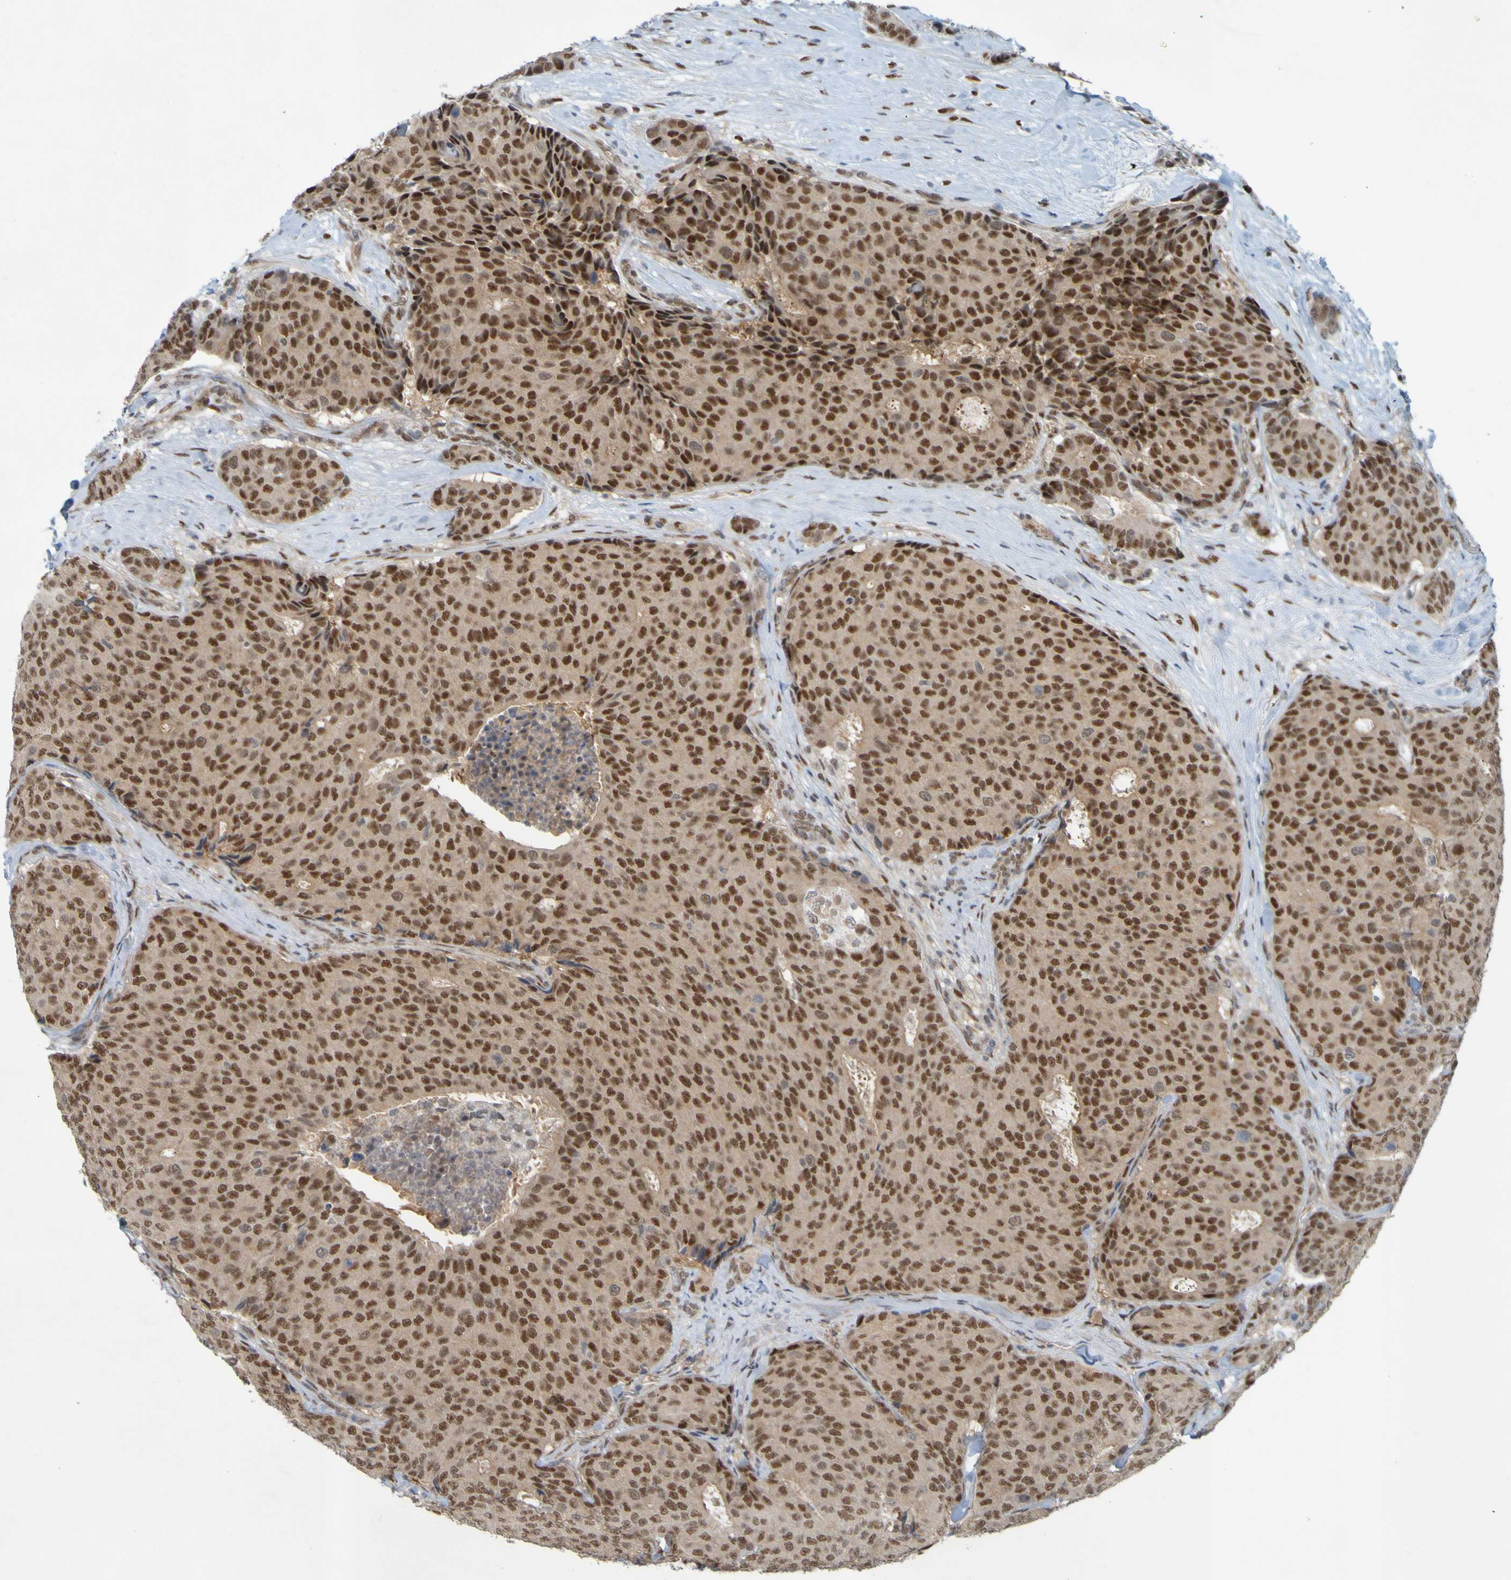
{"staining": {"intensity": "strong", "quantity": ">75%", "location": "cytoplasmic/membranous,nuclear"}, "tissue": "breast cancer", "cell_type": "Tumor cells", "image_type": "cancer", "snomed": [{"axis": "morphology", "description": "Duct carcinoma"}, {"axis": "topography", "description": "Breast"}], "caption": "Human breast intraductal carcinoma stained for a protein (brown) shows strong cytoplasmic/membranous and nuclear positive positivity in approximately >75% of tumor cells.", "gene": "MCPH1", "patient": {"sex": "female", "age": 75}}